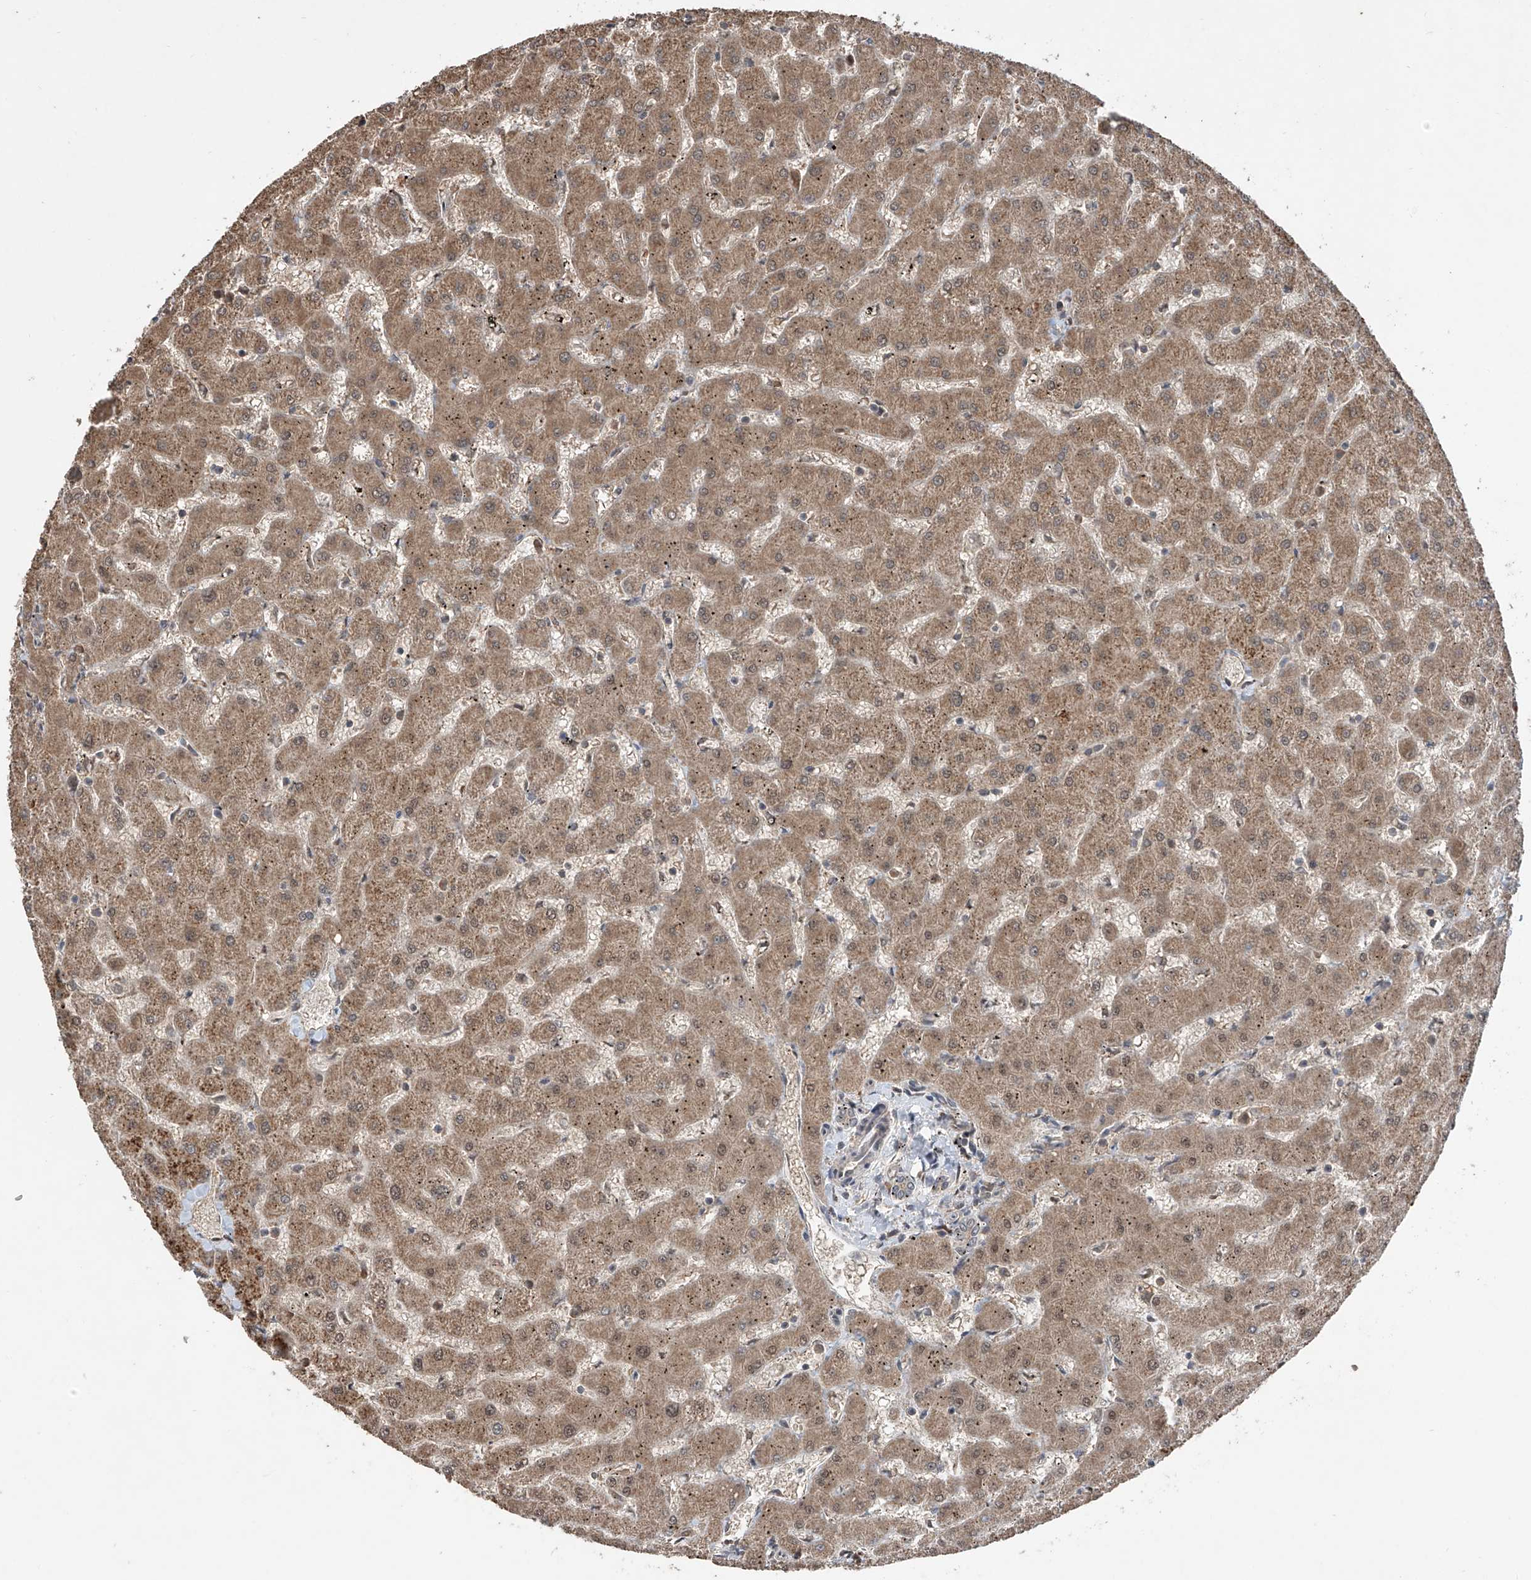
{"staining": {"intensity": "negative", "quantity": "none", "location": "none"}, "tissue": "liver", "cell_type": "Cholangiocytes", "image_type": "normal", "snomed": [{"axis": "morphology", "description": "Normal tissue, NOS"}, {"axis": "topography", "description": "Liver"}], "caption": "Immunohistochemistry (IHC) of unremarkable human liver displays no expression in cholangiocytes. Nuclei are stained in blue.", "gene": "FAM135A", "patient": {"sex": "female", "age": 63}}